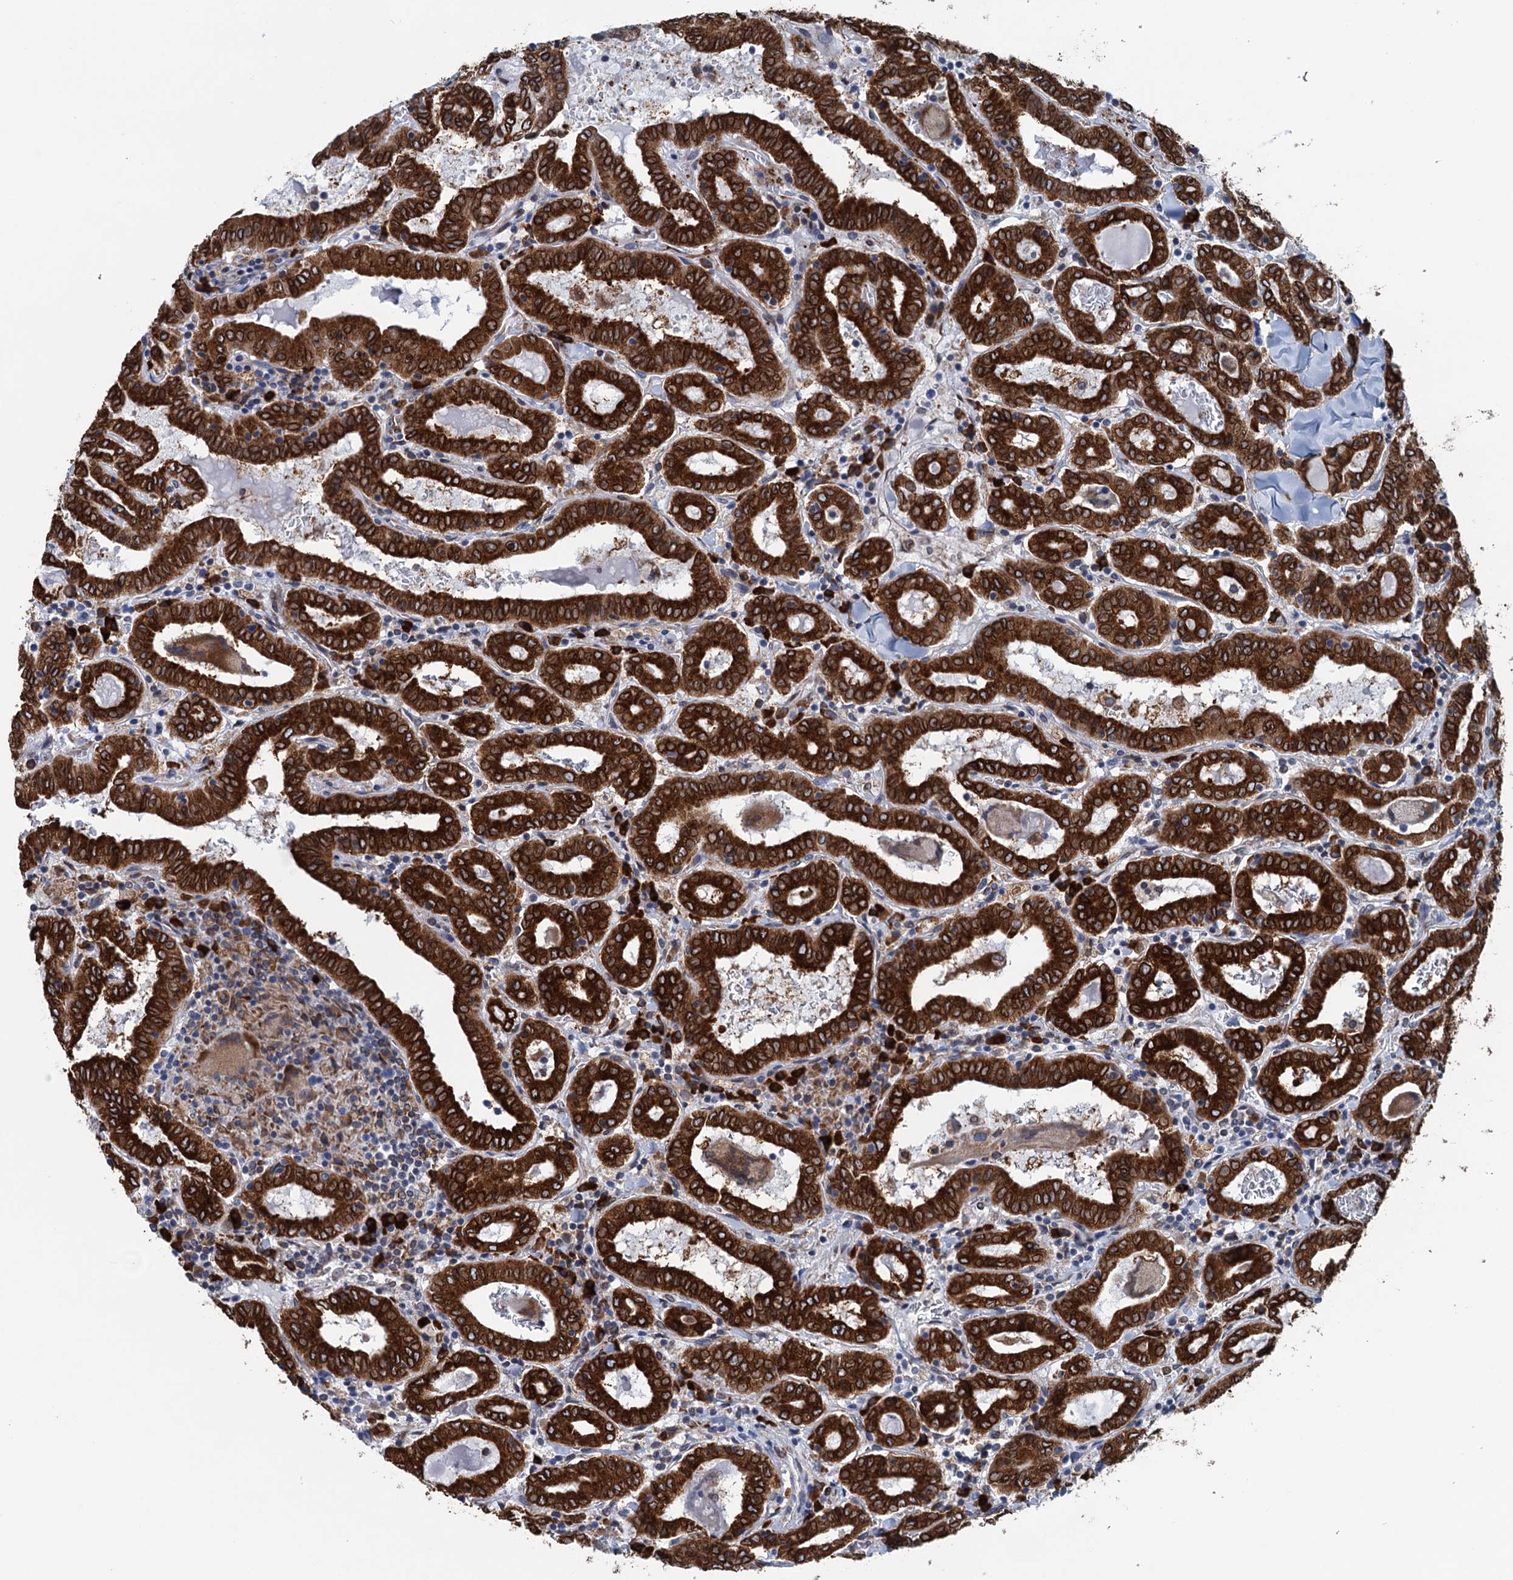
{"staining": {"intensity": "strong", "quantity": ">75%", "location": "cytoplasmic/membranous"}, "tissue": "thyroid cancer", "cell_type": "Tumor cells", "image_type": "cancer", "snomed": [{"axis": "morphology", "description": "Papillary adenocarcinoma, NOS"}, {"axis": "topography", "description": "Thyroid gland"}], "caption": "Tumor cells demonstrate strong cytoplasmic/membranous positivity in approximately >75% of cells in papillary adenocarcinoma (thyroid).", "gene": "TMEM205", "patient": {"sex": "female", "age": 72}}